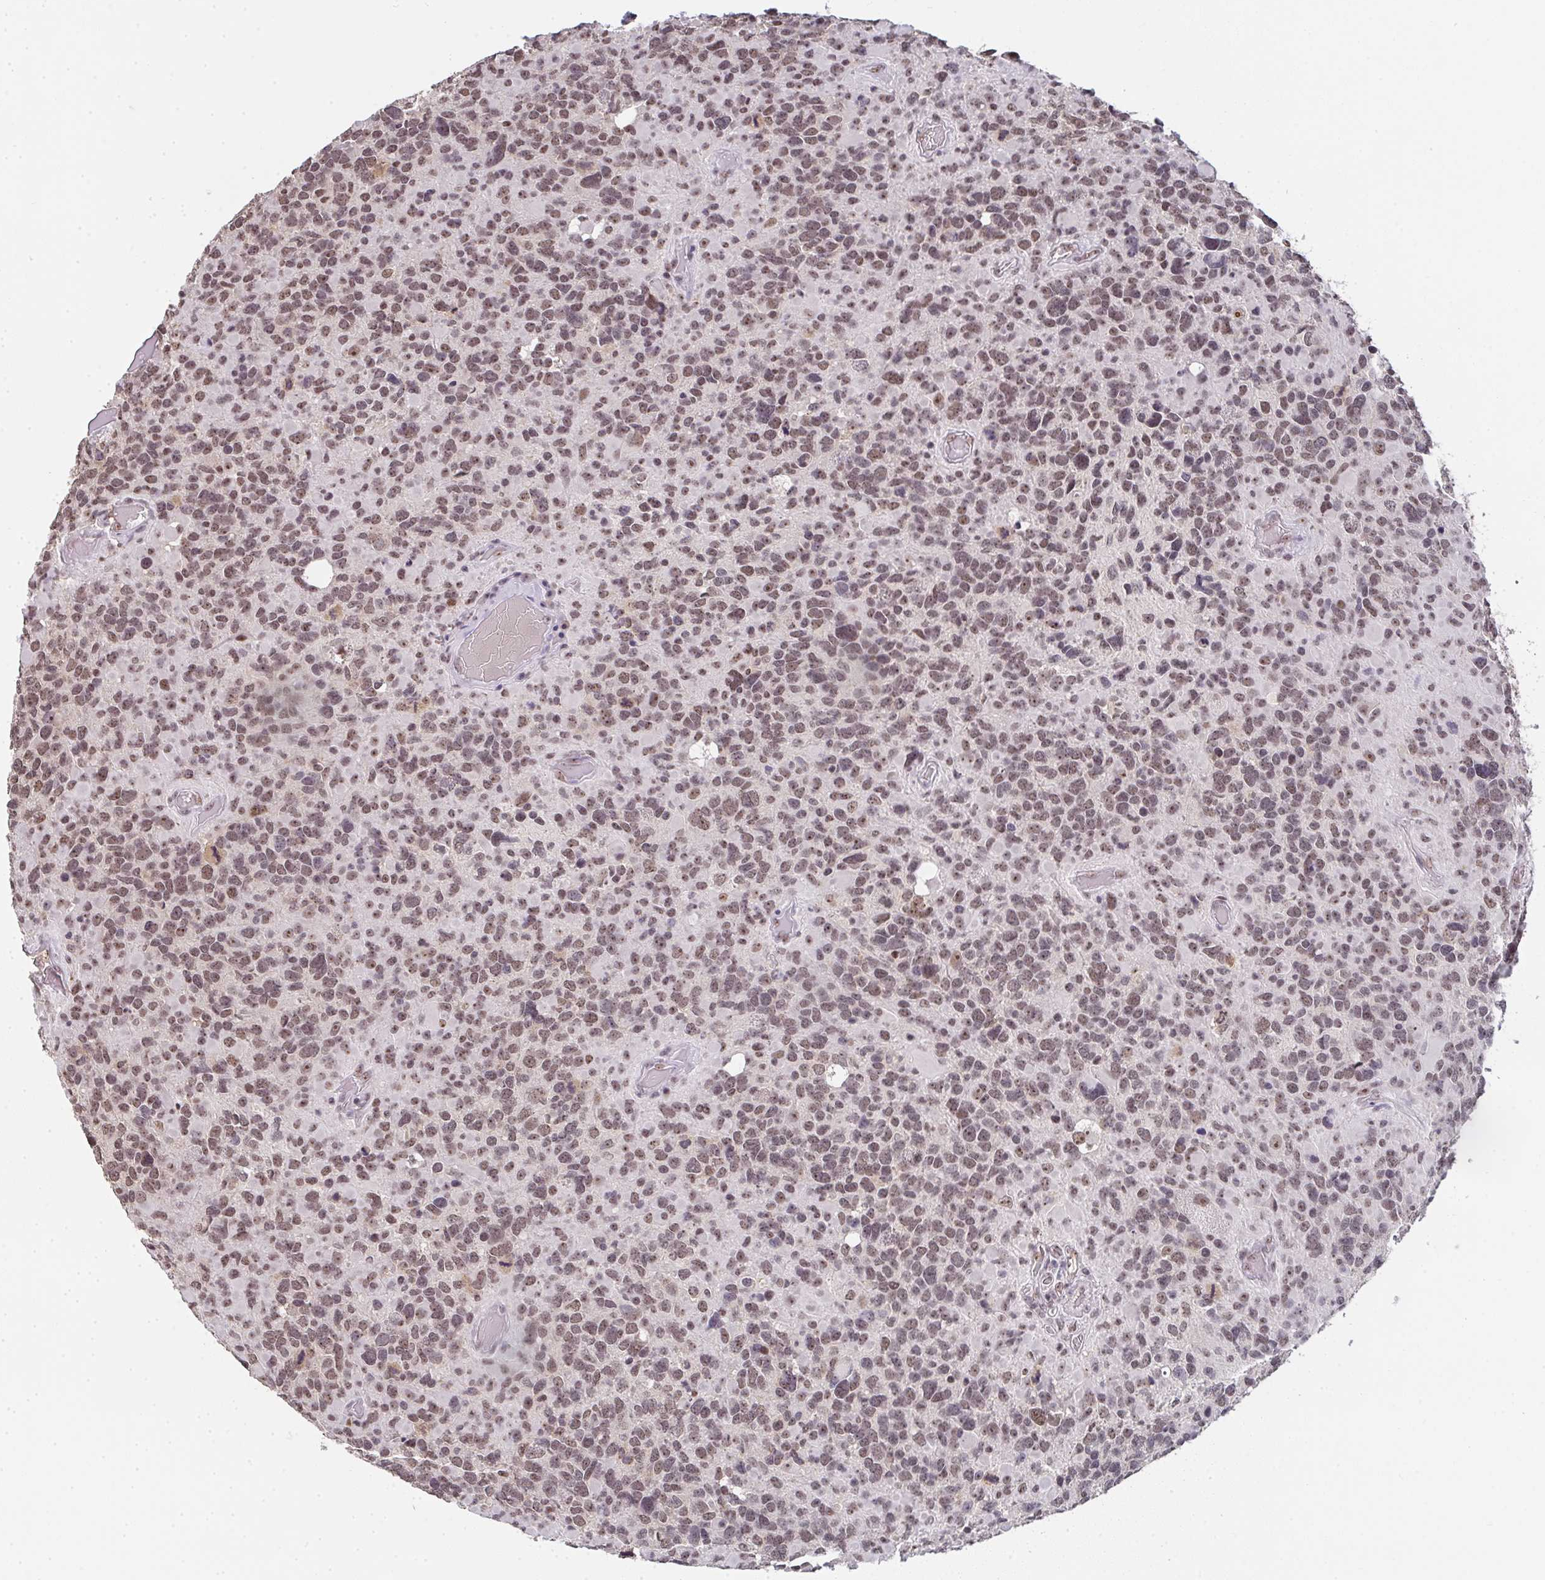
{"staining": {"intensity": "moderate", "quantity": ">75%", "location": "nuclear"}, "tissue": "glioma", "cell_type": "Tumor cells", "image_type": "cancer", "snomed": [{"axis": "morphology", "description": "Glioma, malignant, High grade"}, {"axis": "topography", "description": "Brain"}], "caption": "Immunohistochemistry staining of malignant glioma (high-grade), which reveals medium levels of moderate nuclear expression in about >75% of tumor cells indicating moderate nuclear protein staining. The staining was performed using DAB (brown) for protein detection and nuclei were counterstained in hematoxylin (blue).", "gene": "DKC1", "patient": {"sex": "female", "age": 40}}